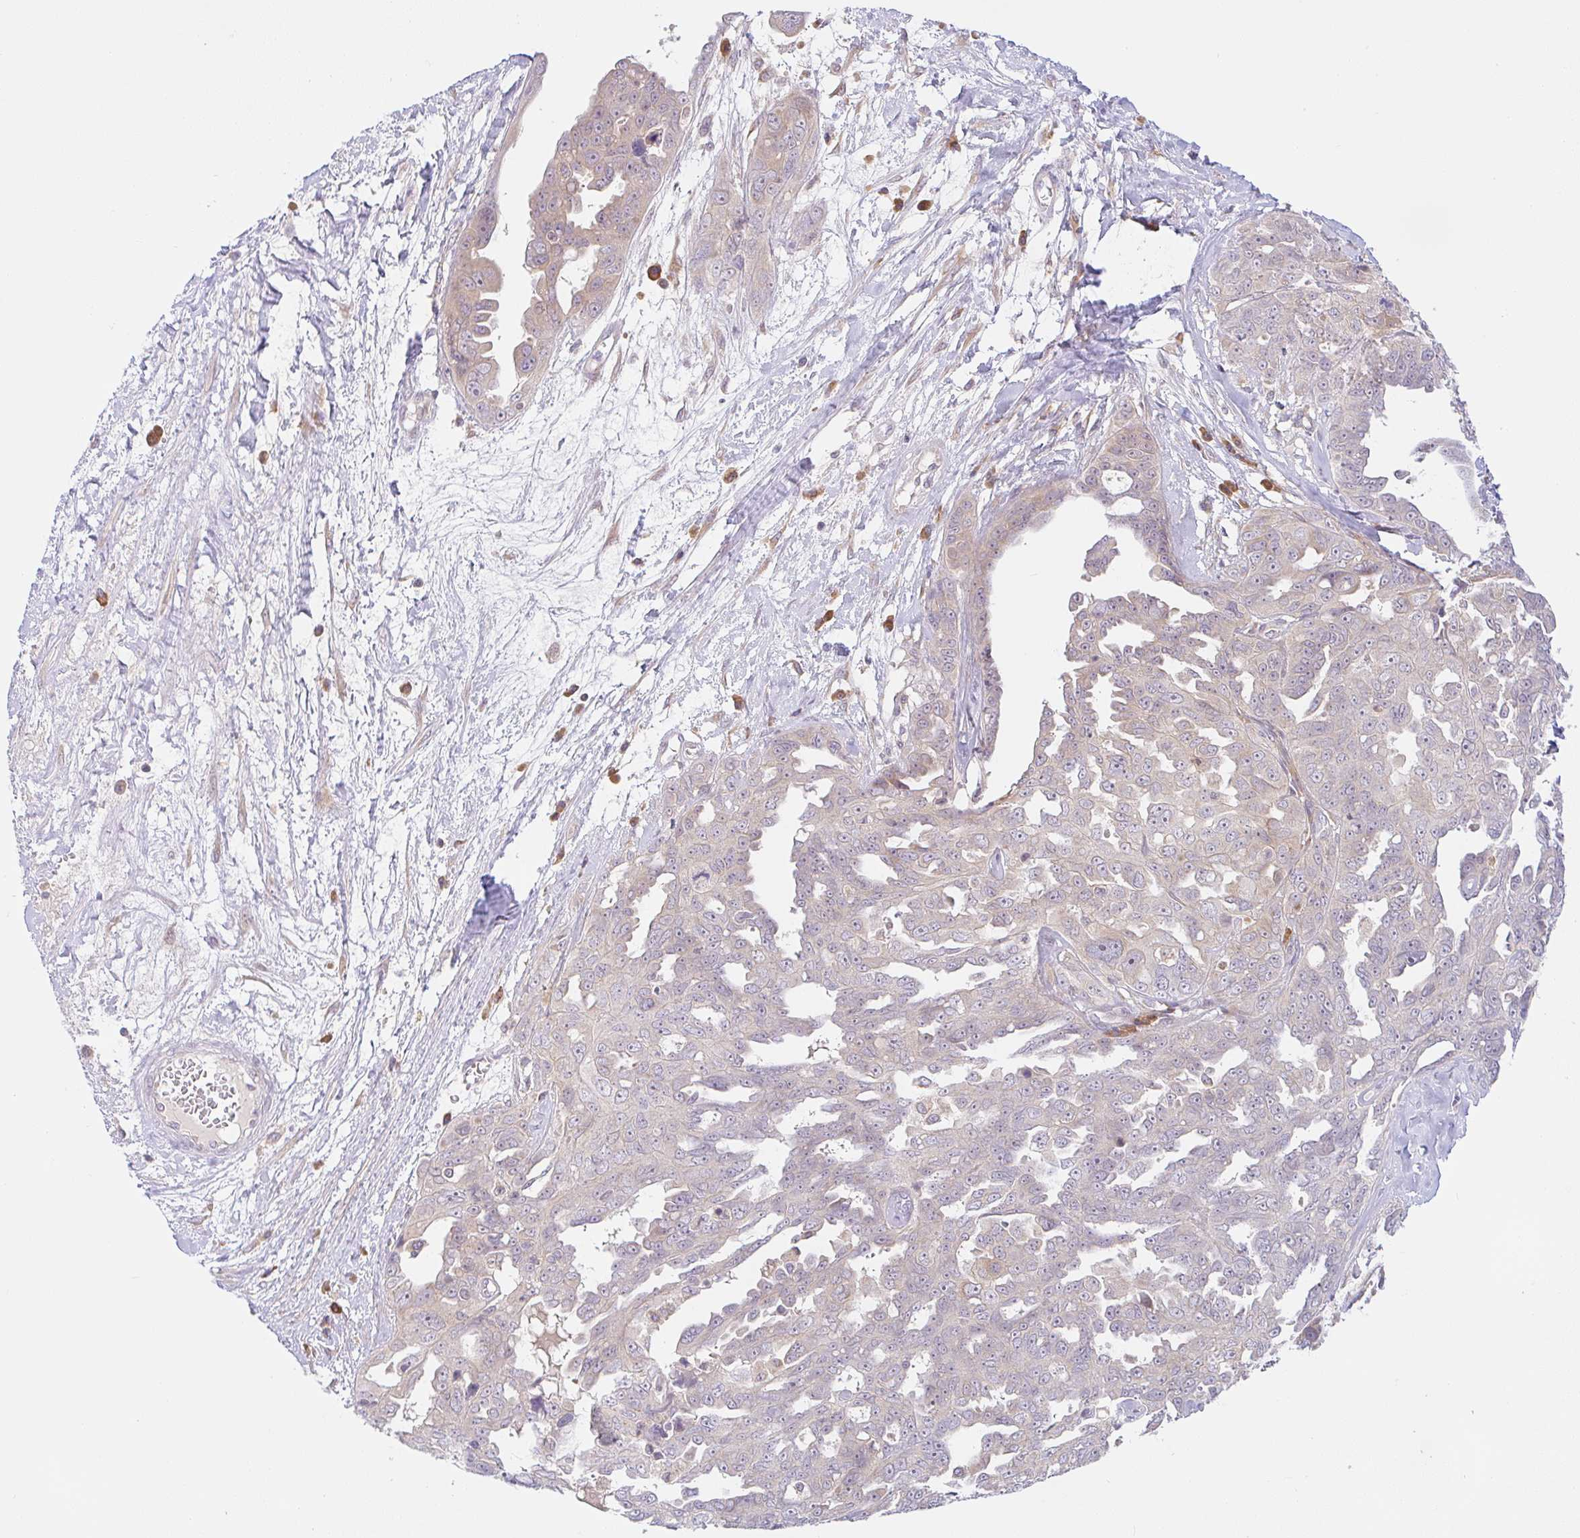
{"staining": {"intensity": "negative", "quantity": "none", "location": "none"}, "tissue": "ovarian cancer", "cell_type": "Tumor cells", "image_type": "cancer", "snomed": [{"axis": "morphology", "description": "Carcinoma, endometroid"}, {"axis": "topography", "description": "Ovary"}], "caption": "DAB immunohistochemical staining of endometroid carcinoma (ovarian) demonstrates no significant staining in tumor cells.", "gene": "DERL2", "patient": {"sex": "female", "age": 70}}